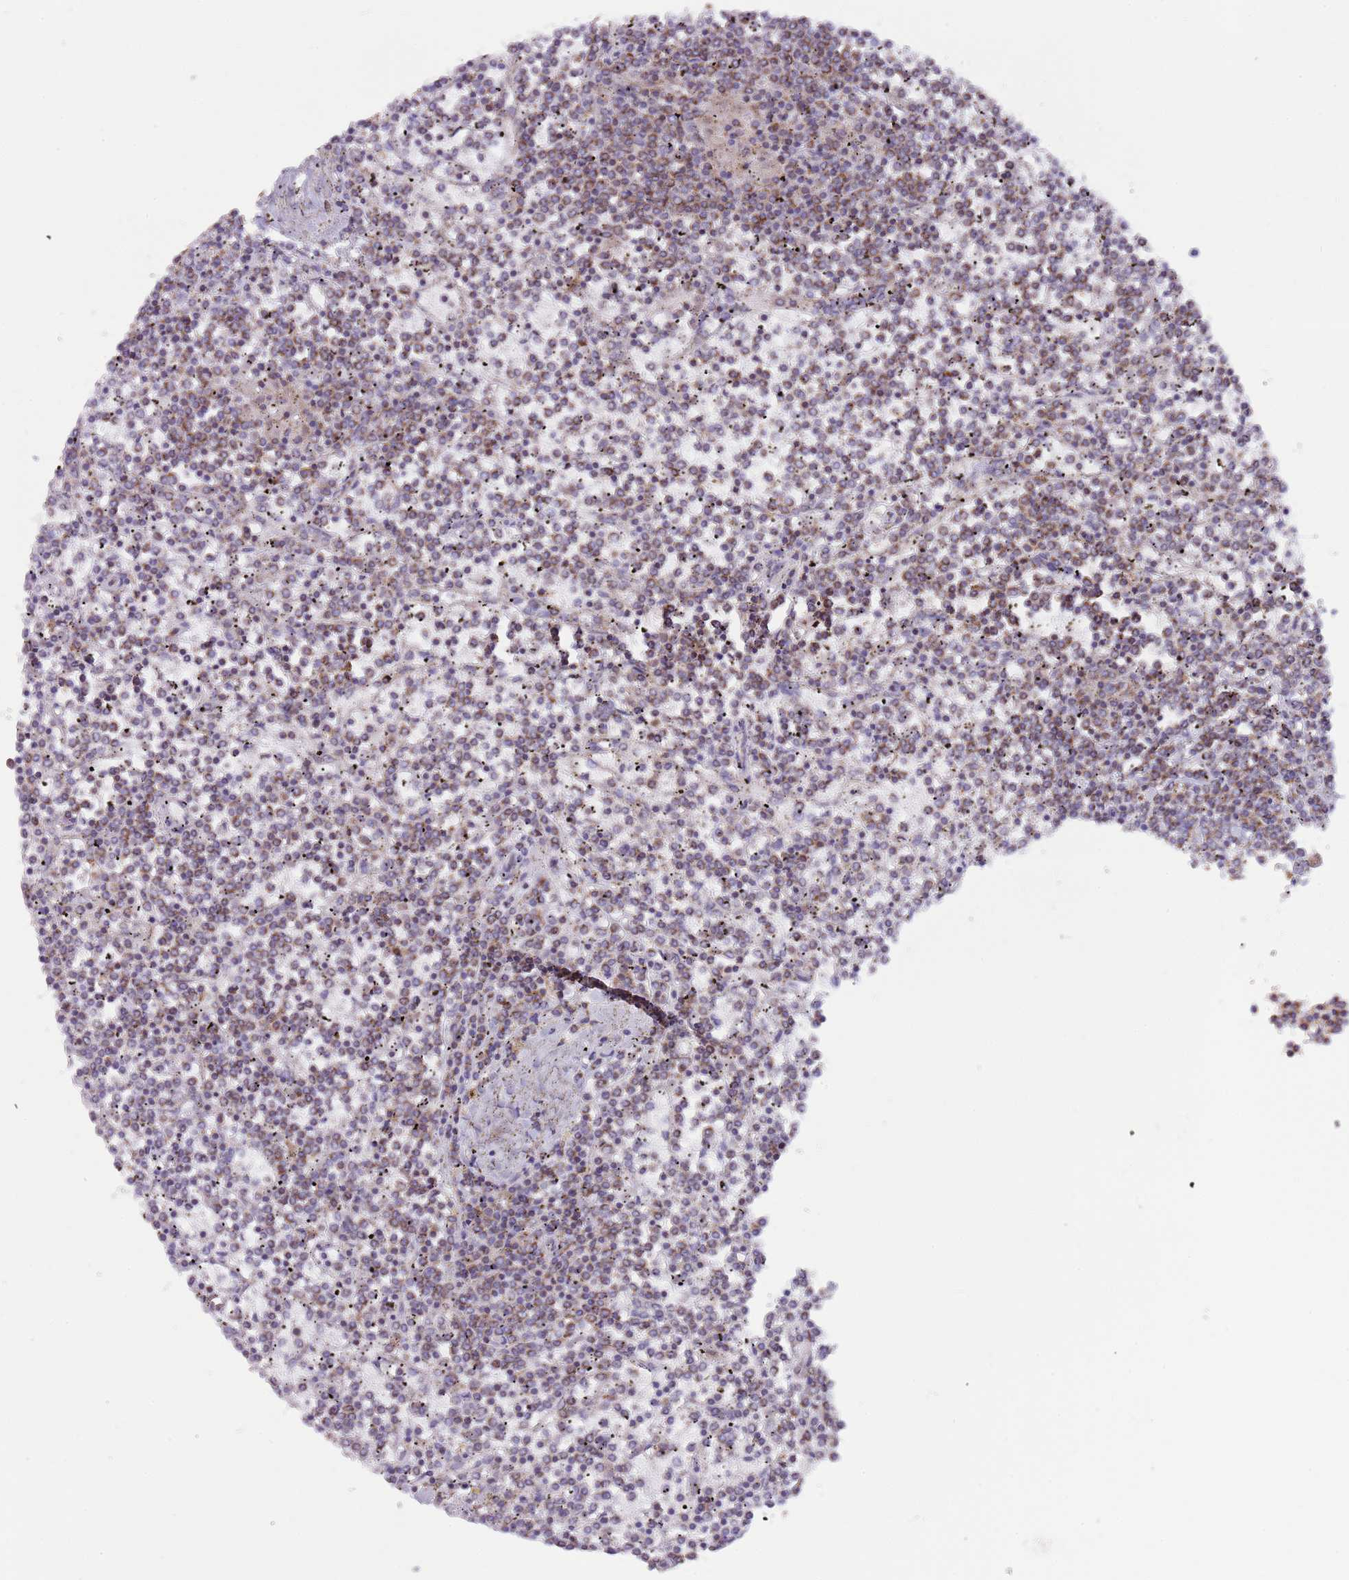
{"staining": {"intensity": "moderate", "quantity": "25%-75%", "location": "cytoplasmic/membranous"}, "tissue": "lymphoma", "cell_type": "Tumor cells", "image_type": "cancer", "snomed": [{"axis": "morphology", "description": "Malignant lymphoma, non-Hodgkin's type, Low grade"}, {"axis": "topography", "description": "Spleen"}], "caption": "Protein staining demonstrates moderate cytoplasmic/membranous expression in about 25%-75% of tumor cells in lymphoma.", "gene": "LHX6", "patient": {"sex": "female", "age": 19}}